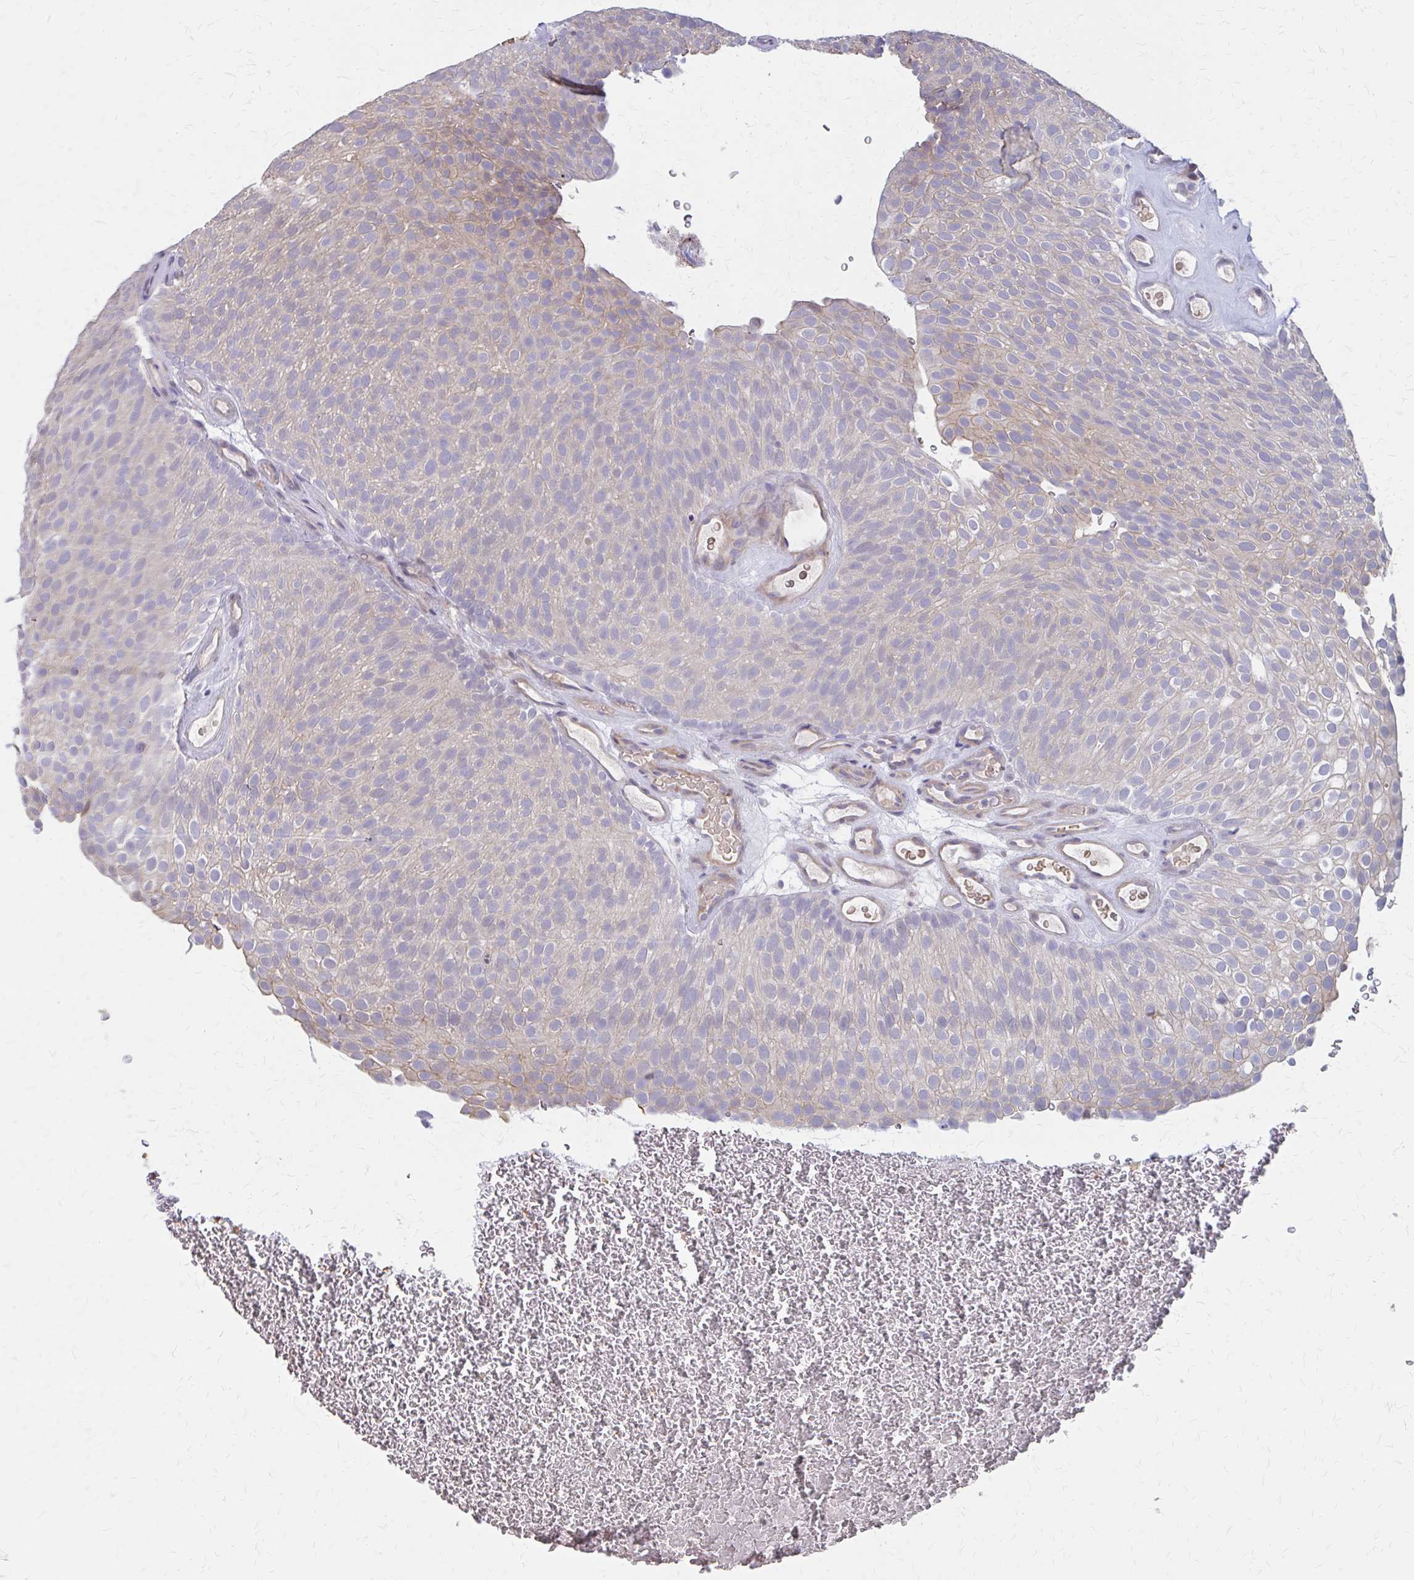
{"staining": {"intensity": "weak", "quantity": "<25%", "location": "cytoplasmic/membranous"}, "tissue": "urothelial cancer", "cell_type": "Tumor cells", "image_type": "cancer", "snomed": [{"axis": "morphology", "description": "Urothelial carcinoma, Low grade"}, {"axis": "topography", "description": "Urinary bladder"}], "caption": "Immunohistochemistry image of neoplastic tissue: human urothelial cancer stained with DAB displays no significant protein expression in tumor cells.", "gene": "IFI44L", "patient": {"sex": "male", "age": 78}}